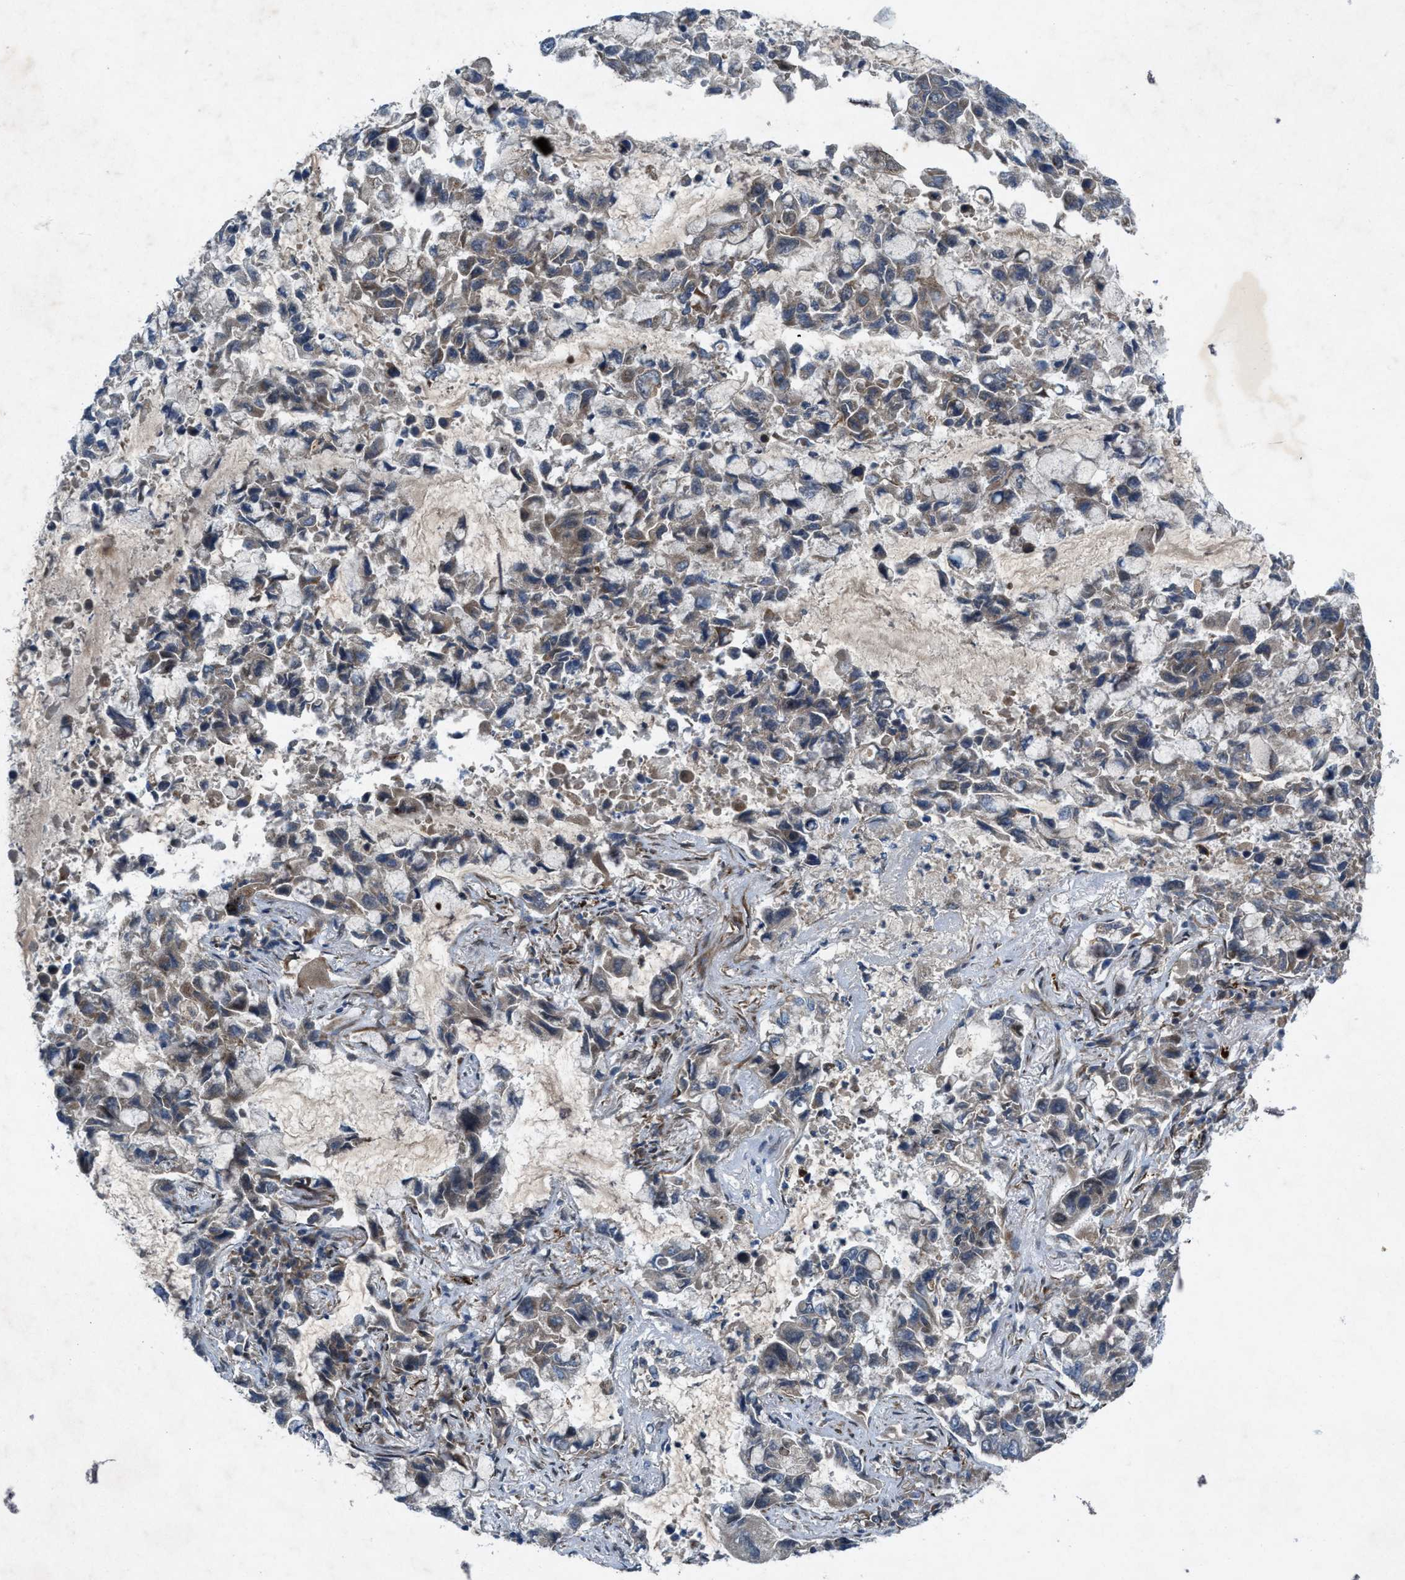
{"staining": {"intensity": "weak", "quantity": ">75%", "location": "cytoplasmic/membranous"}, "tissue": "lung cancer", "cell_type": "Tumor cells", "image_type": "cancer", "snomed": [{"axis": "morphology", "description": "Adenocarcinoma, NOS"}, {"axis": "topography", "description": "Lung"}], "caption": "An immunohistochemistry micrograph of neoplastic tissue is shown. Protein staining in brown shows weak cytoplasmic/membranous positivity in lung adenocarcinoma within tumor cells.", "gene": "URGCP", "patient": {"sex": "male", "age": 64}}